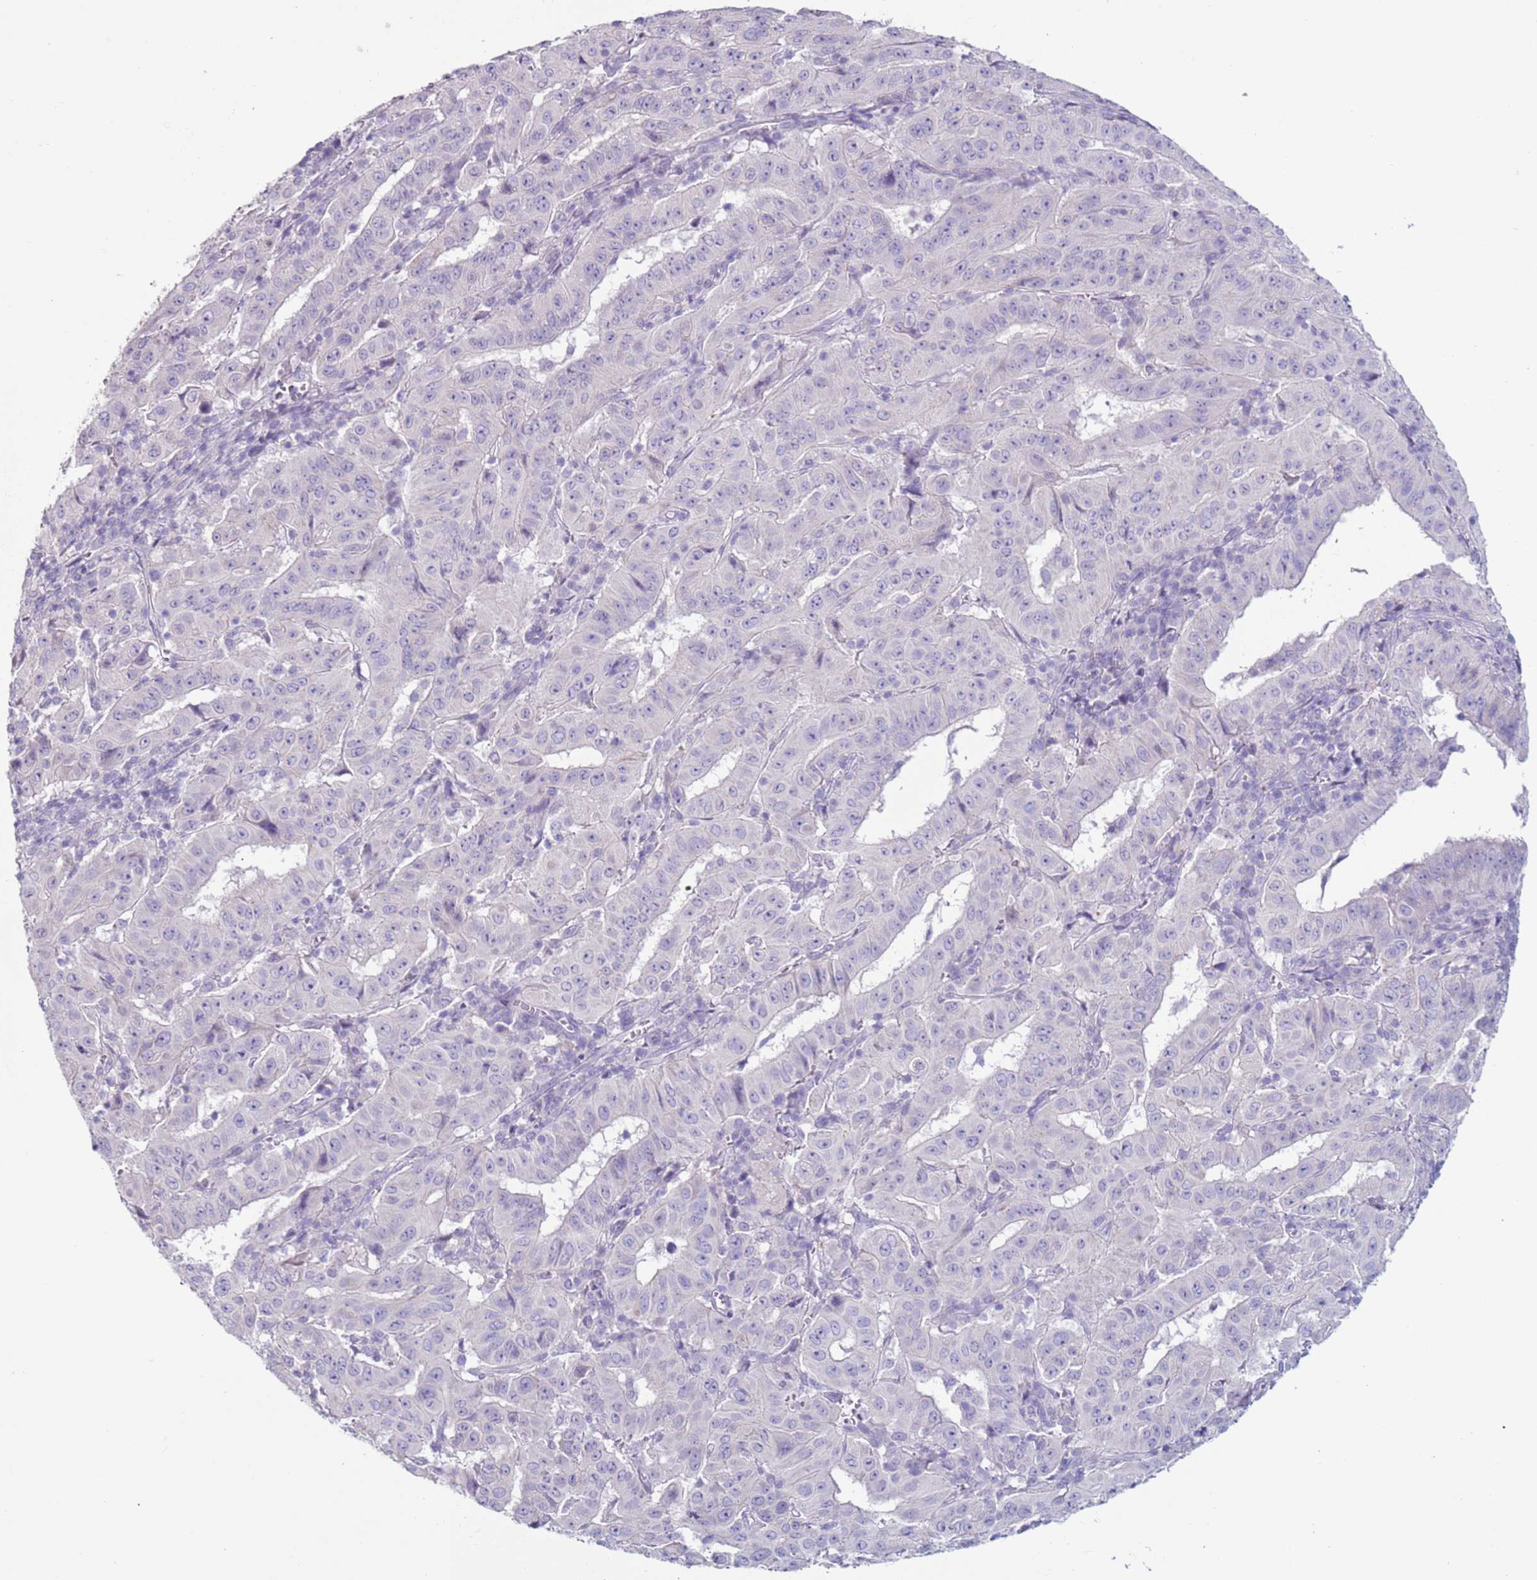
{"staining": {"intensity": "negative", "quantity": "none", "location": "none"}, "tissue": "pancreatic cancer", "cell_type": "Tumor cells", "image_type": "cancer", "snomed": [{"axis": "morphology", "description": "Adenocarcinoma, NOS"}, {"axis": "topography", "description": "Pancreas"}], "caption": "Immunohistochemistry of human pancreatic cancer (adenocarcinoma) shows no expression in tumor cells.", "gene": "NPAP1", "patient": {"sex": "male", "age": 63}}